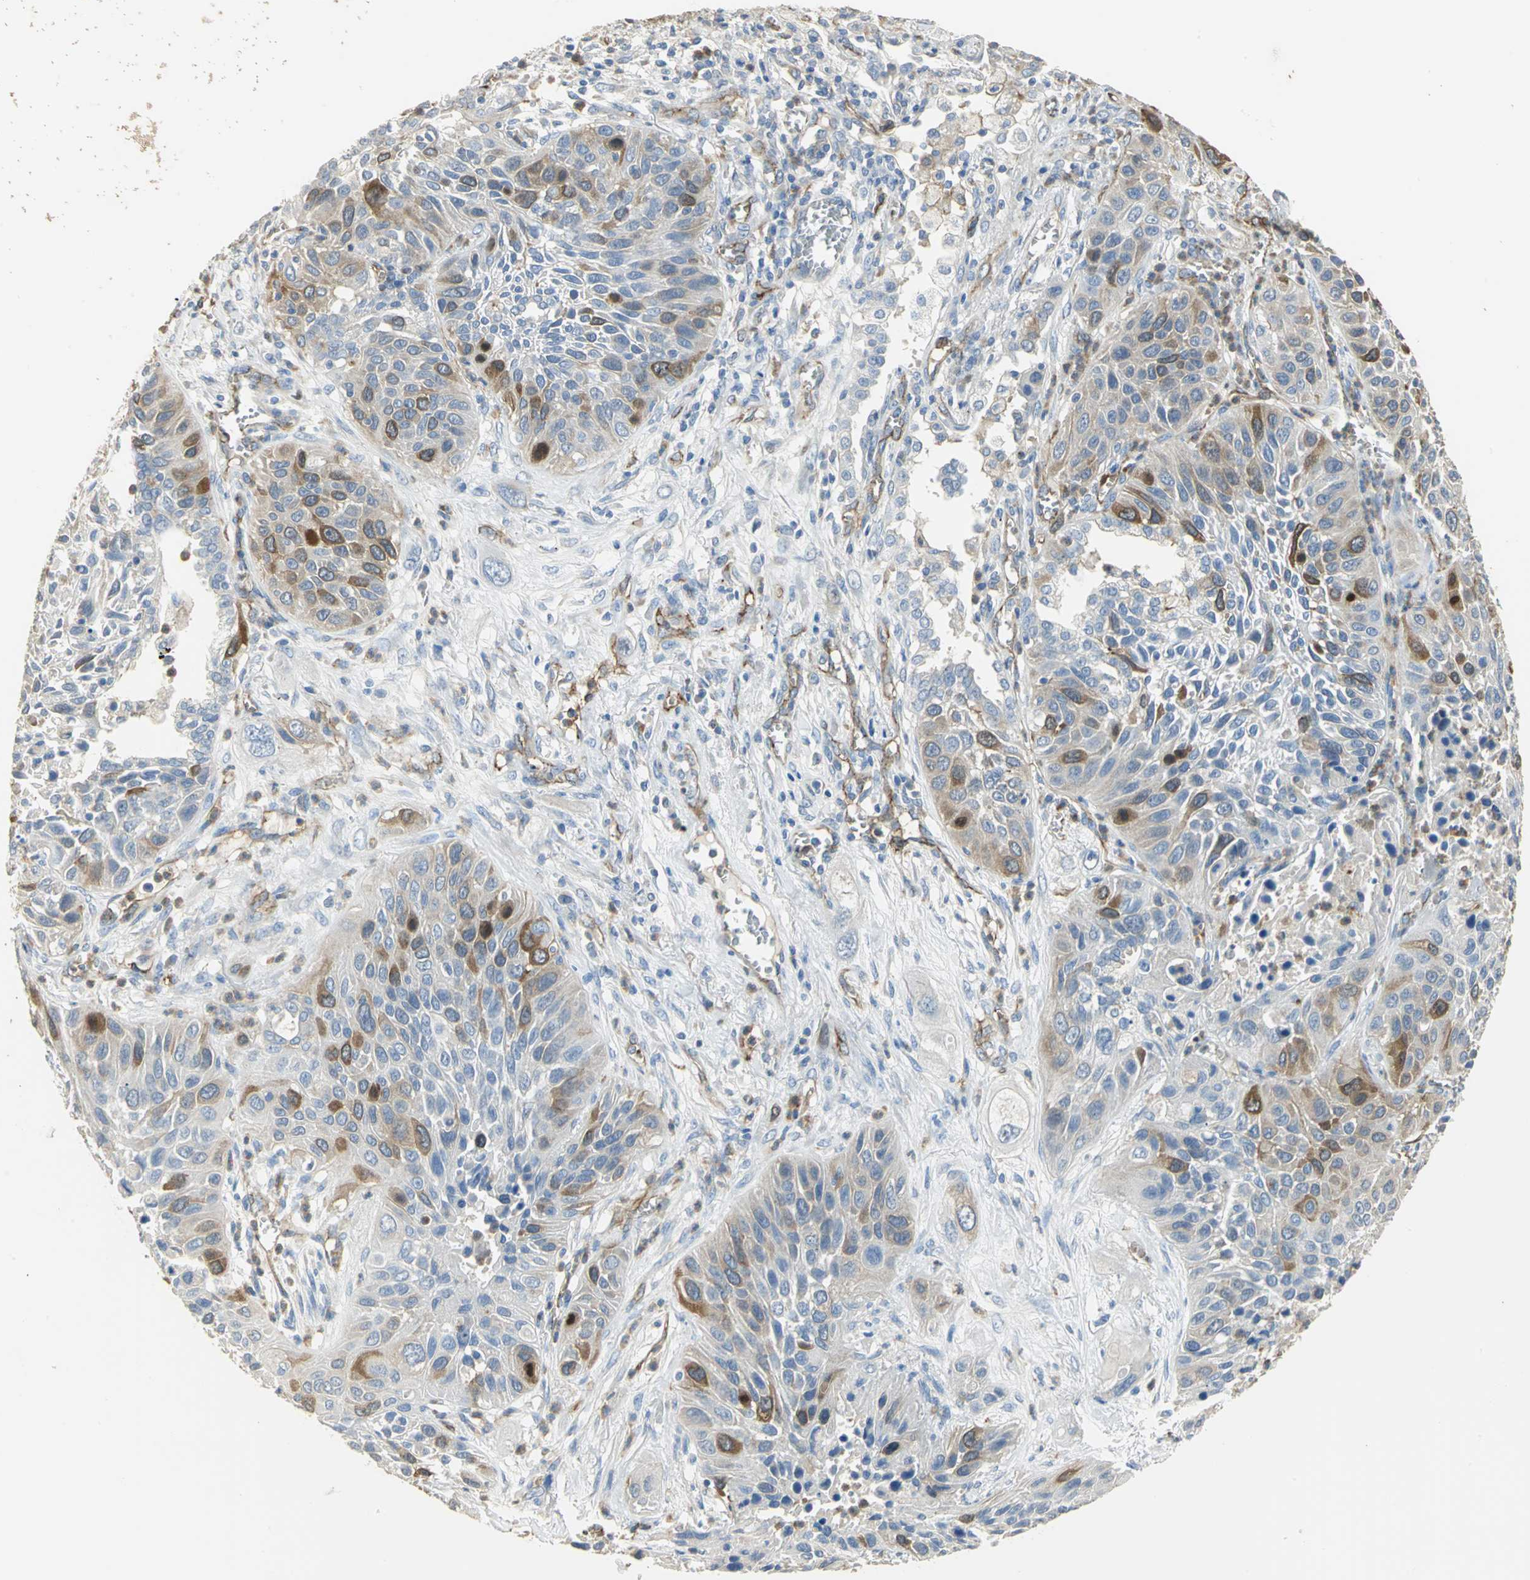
{"staining": {"intensity": "strong", "quantity": "25%-75%", "location": "cytoplasmic/membranous"}, "tissue": "lung cancer", "cell_type": "Tumor cells", "image_type": "cancer", "snomed": [{"axis": "morphology", "description": "Squamous cell carcinoma, NOS"}, {"axis": "topography", "description": "Lung"}], "caption": "Strong cytoplasmic/membranous positivity for a protein is seen in approximately 25%-75% of tumor cells of lung squamous cell carcinoma using immunohistochemistry (IHC).", "gene": "DLGAP5", "patient": {"sex": "female", "age": 76}}